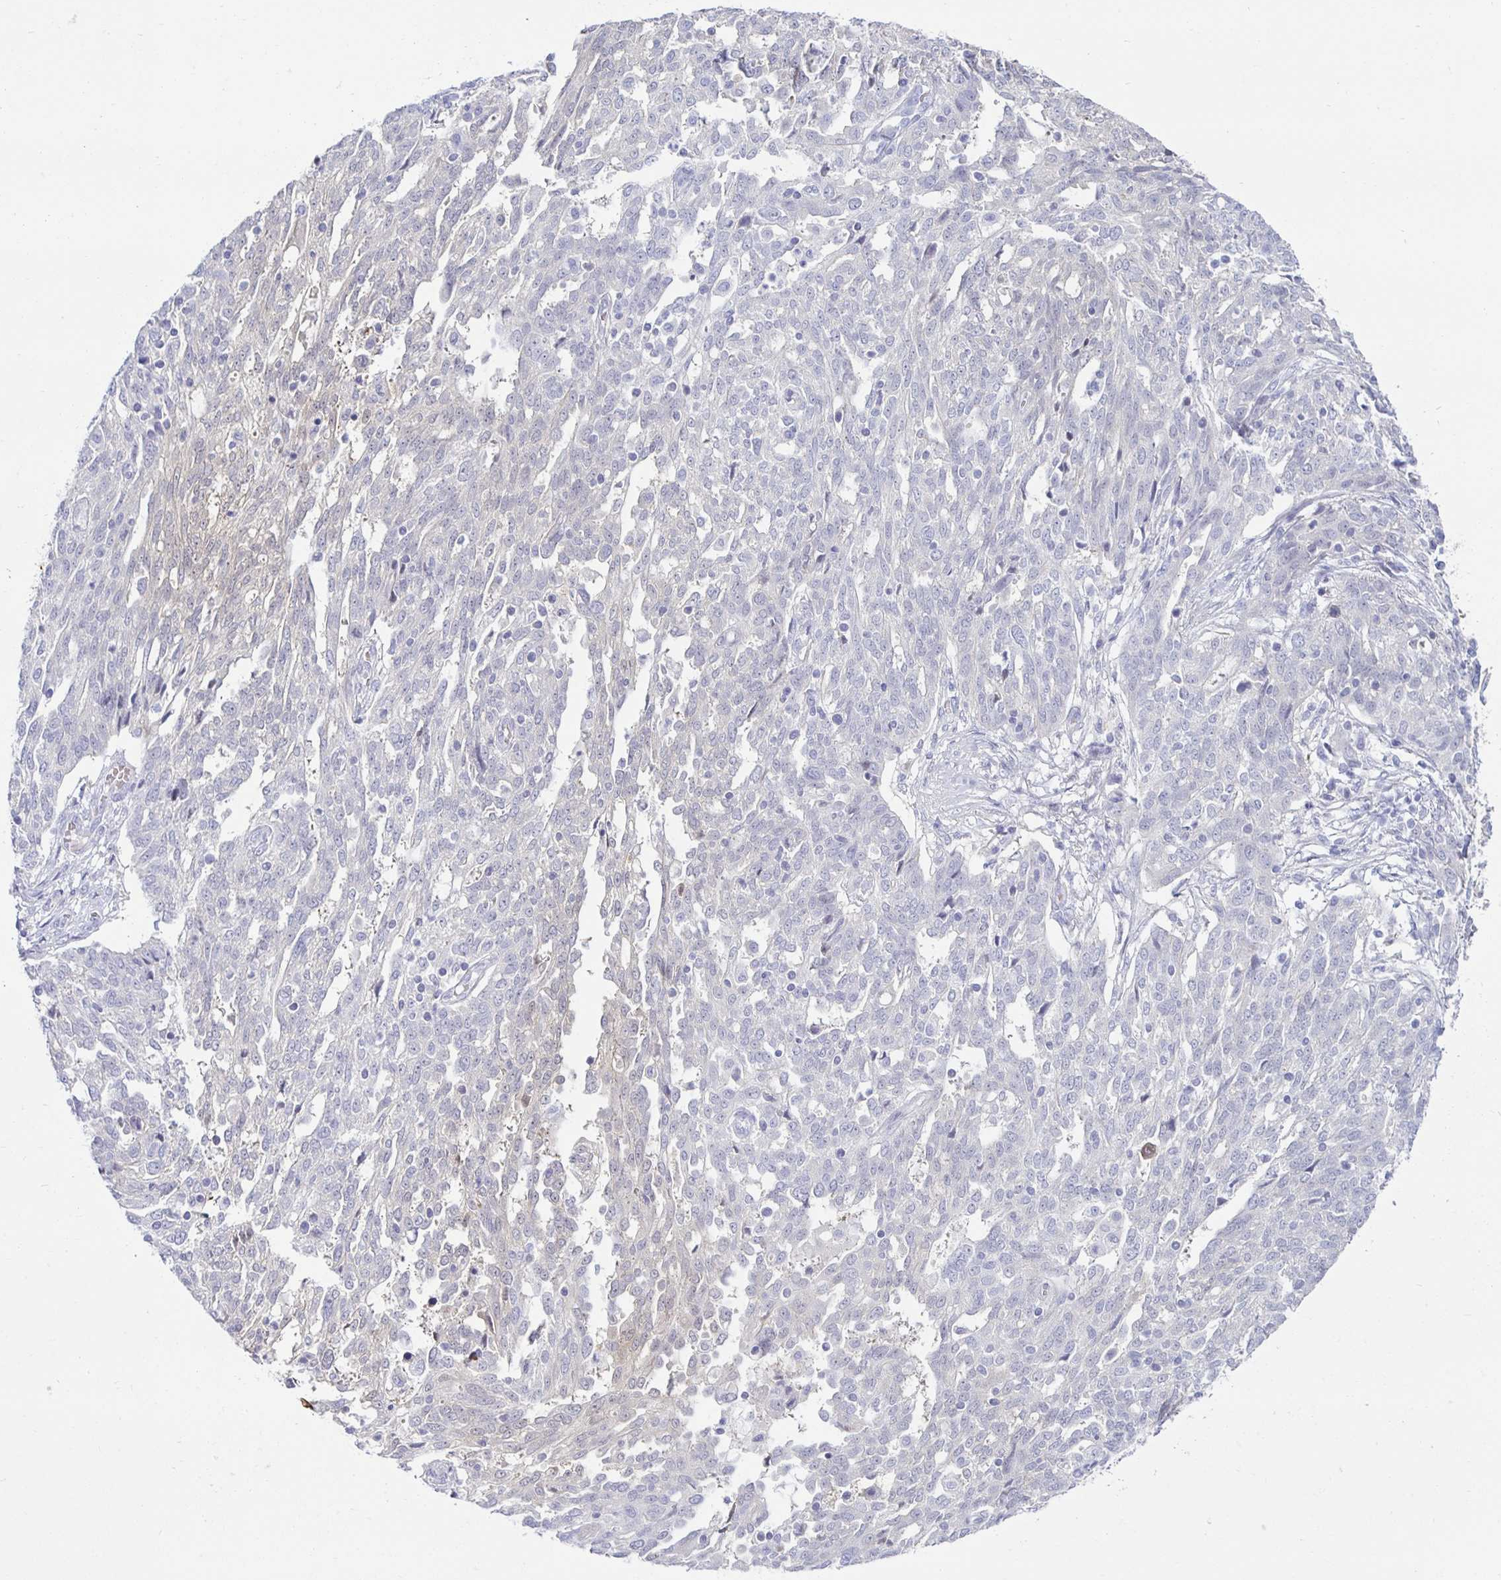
{"staining": {"intensity": "negative", "quantity": "none", "location": "none"}, "tissue": "ovarian cancer", "cell_type": "Tumor cells", "image_type": "cancer", "snomed": [{"axis": "morphology", "description": "Cystadenocarcinoma, serous, NOS"}, {"axis": "topography", "description": "Ovary"}], "caption": "An immunohistochemistry (IHC) photomicrograph of ovarian cancer (serous cystadenocarcinoma) is shown. There is no staining in tumor cells of ovarian cancer (serous cystadenocarcinoma).", "gene": "MON2", "patient": {"sex": "female", "age": 67}}